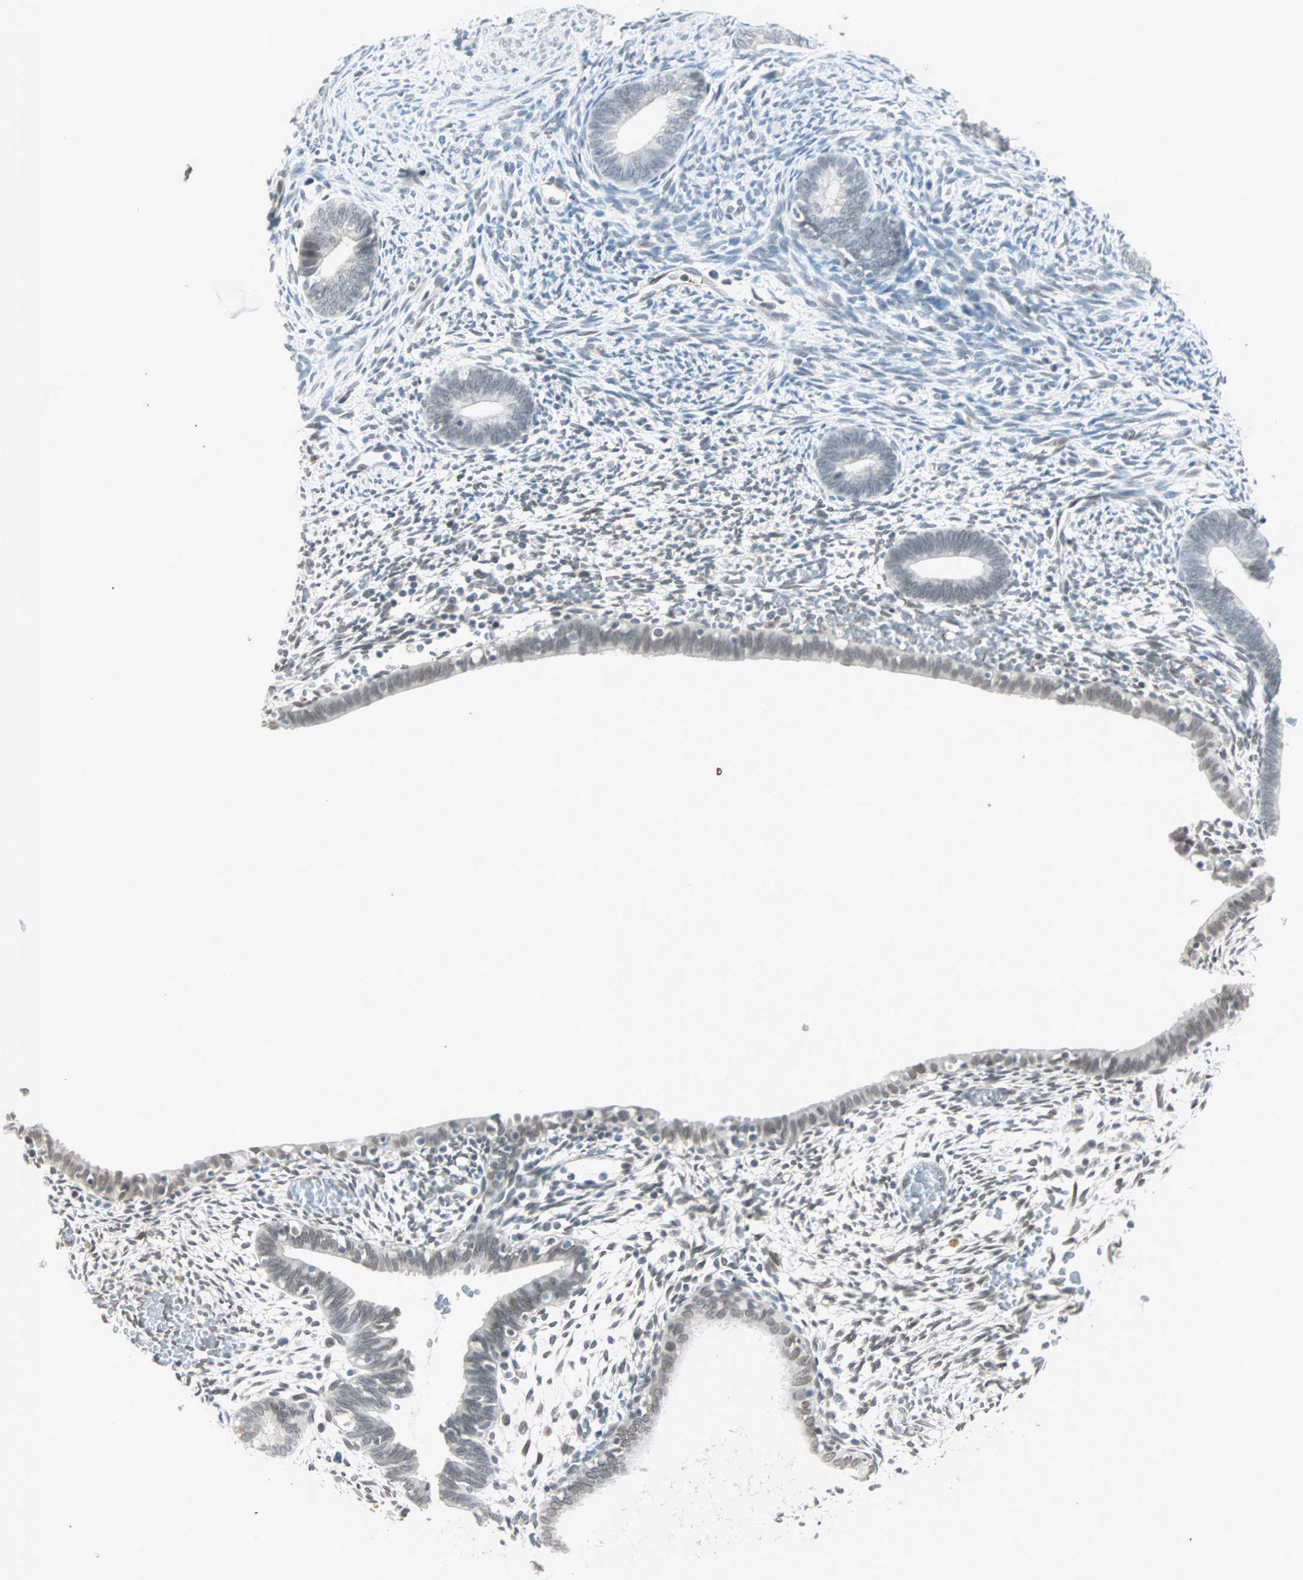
{"staining": {"intensity": "negative", "quantity": "none", "location": "none"}, "tissue": "endometrium", "cell_type": "Cells in endometrial stroma", "image_type": "normal", "snomed": [{"axis": "morphology", "description": "Normal tissue, NOS"}, {"axis": "morphology", "description": "Atrophy, NOS"}, {"axis": "topography", "description": "Uterus"}, {"axis": "topography", "description": "Endometrium"}], "caption": "An IHC histopathology image of normal endometrium is shown. There is no staining in cells in endometrial stroma of endometrium. Nuclei are stained in blue.", "gene": "BCAN", "patient": {"sex": "female", "age": 68}}